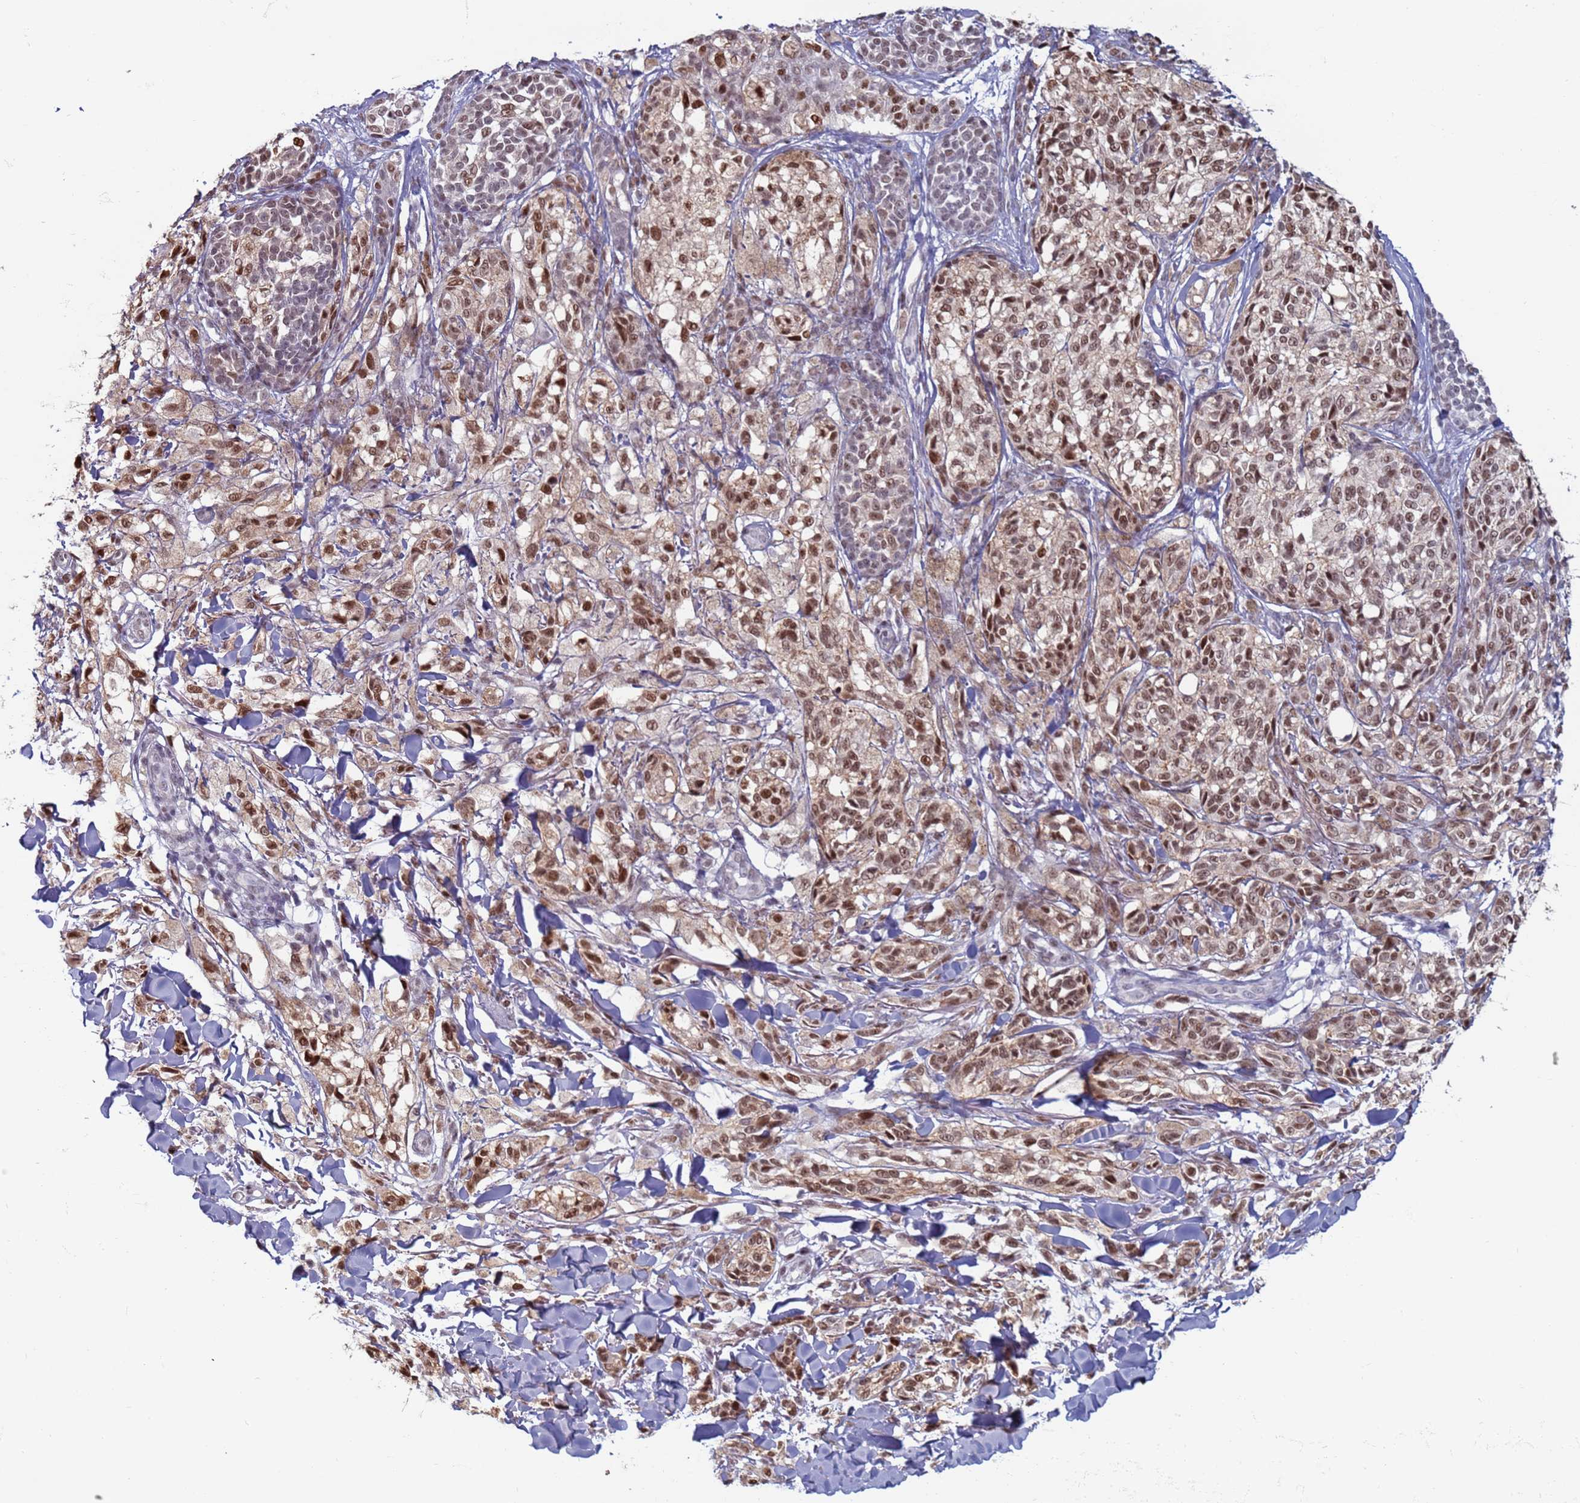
{"staining": {"intensity": "moderate", "quantity": ">75%", "location": "nuclear"}, "tissue": "melanoma", "cell_type": "Tumor cells", "image_type": "cancer", "snomed": [{"axis": "morphology", "description": "Malignant melanoma, NOS"}, {"axis": "topography", "description": "Skin of upper extremity"}], "caption": "The histopathology image reveals immunohistochemical staining of malignant melanoma. There is moderate nuclear expression is present in approximately >75% of tumor cells.", "gene": "SAE1", "patient": {"sex": "male", "age": 40}}